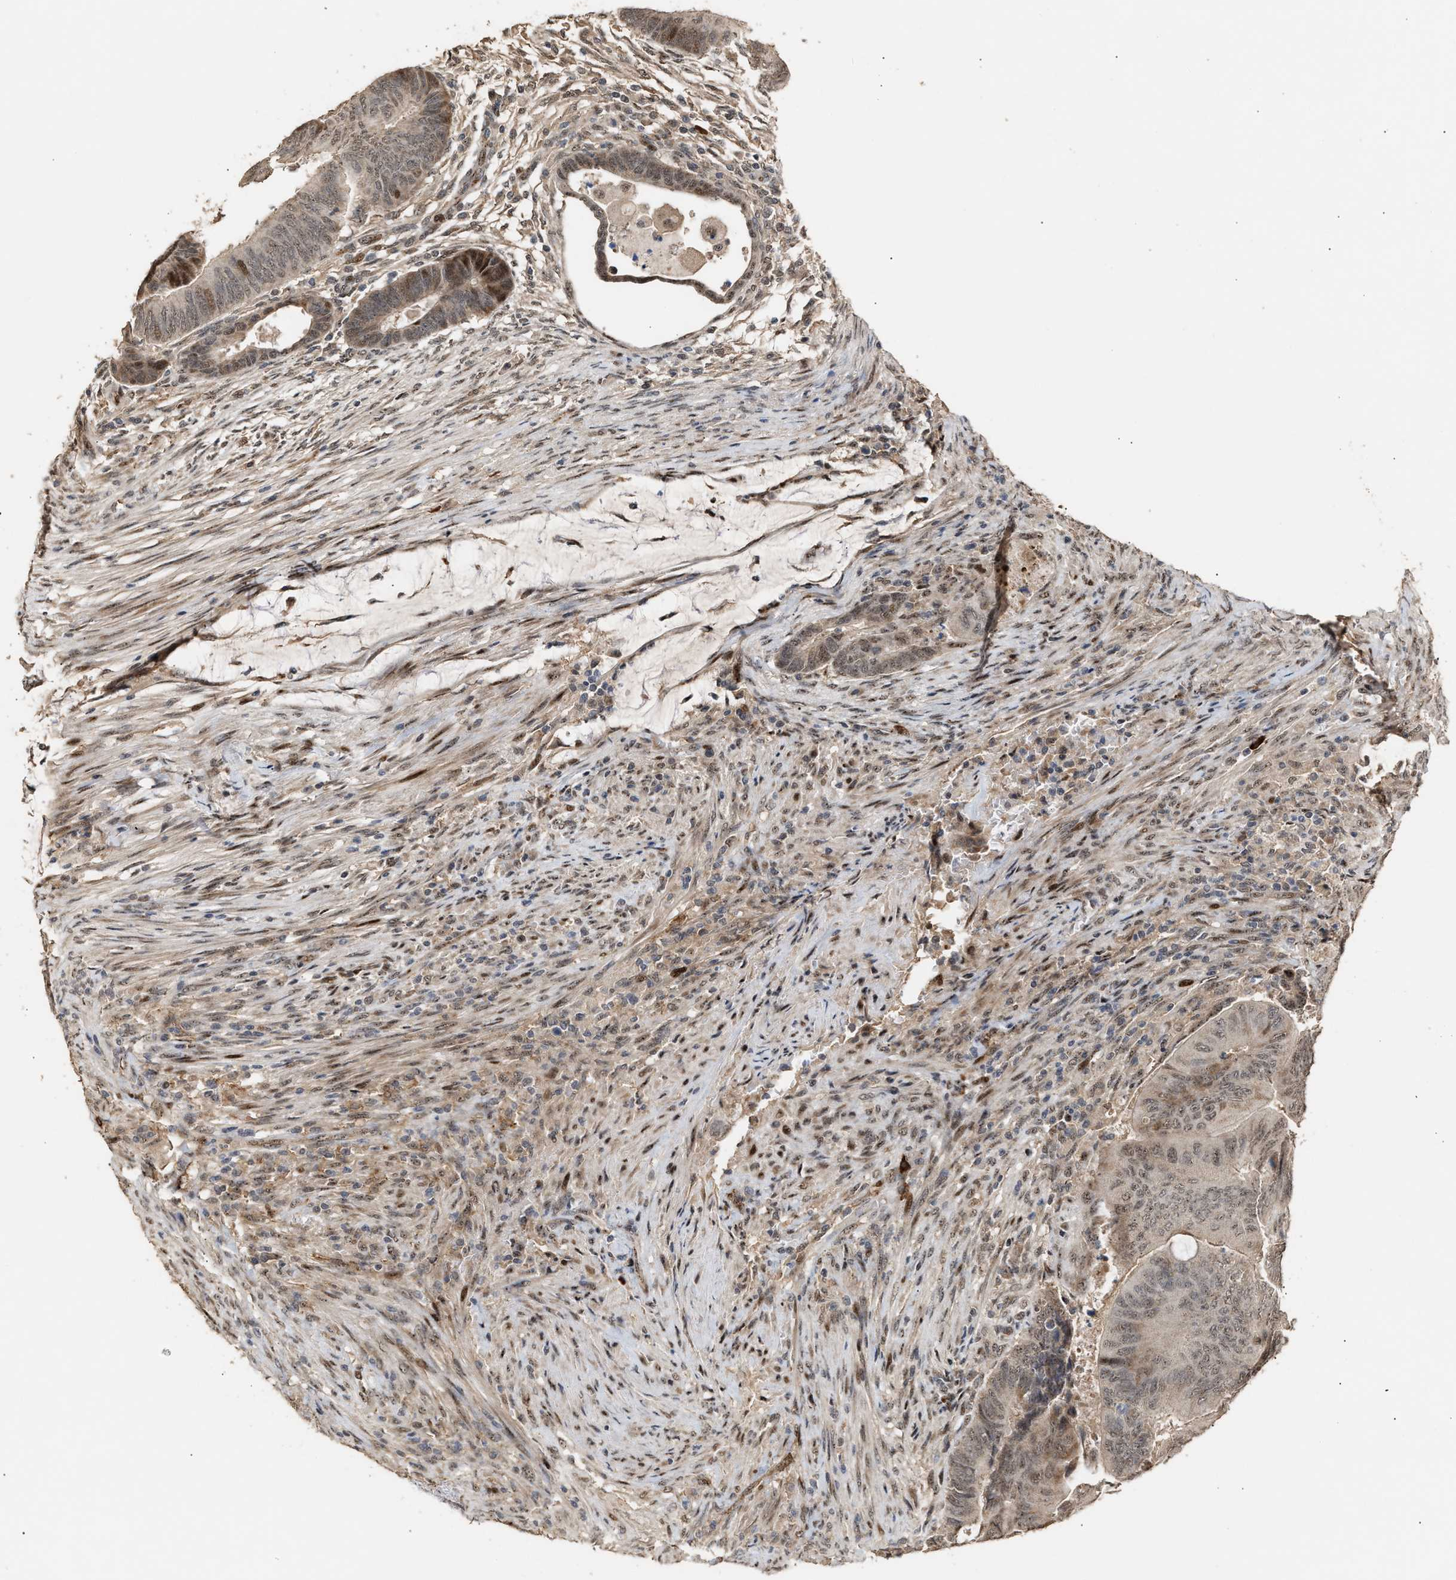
{"staining": {"intensity": "weak", "quantity": ">75%", "location": "nuclear"}, "tissue": "colorectal cancer", "cell_type": "Tumor cells", "image_type": "cancer", "snomed": [{"axis": "morphology", "description": "Normal tissue, NOS"}, {"axis": "morphology", "description": "Adenocarcinoma, NOS"}, {"axis": "topography", "description": "Rectum"}, {"axis": "topography", "description": "Peripheral nerve tissue"}], "caption": "DAB (3,3'-diaminobenzidine) immunohistochemical staining of adenocarcinoma (colorectal) shows weak nuclear protein staining in approximately >75% of tumor cells. Ihc stains the protein in brown and the nuclei are stained blue.", "gene": "ZFAND5", "patient": {"sex": "male", "age": 92}}